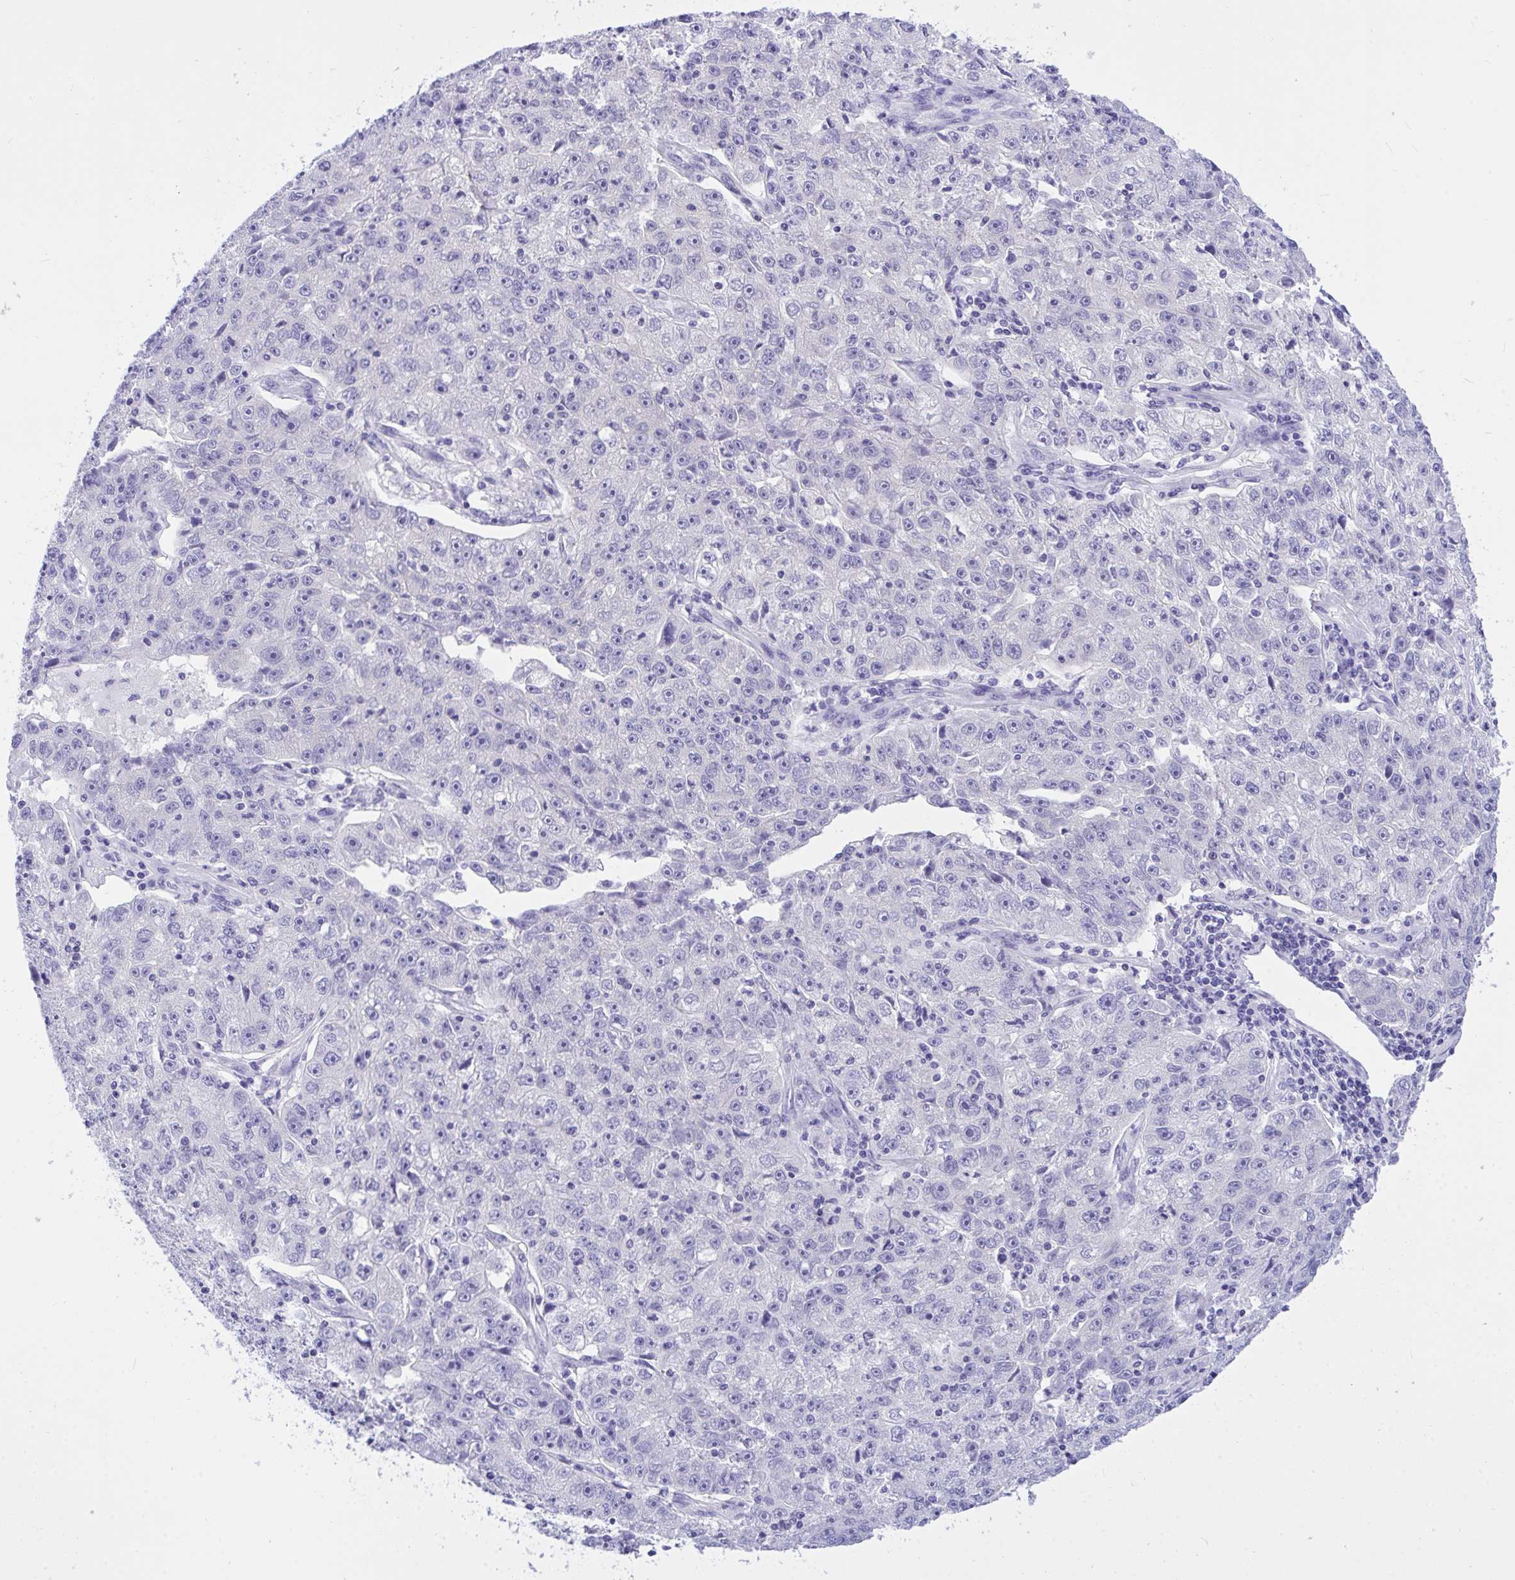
{"staining": {"intensity": "negative", "quantity": "none", "location": "none"}, "tissue": "lung cancer", "cell_type": "Tumor cells", "image_type": "cancer", "snomed": [{"axis": "morphology", "description": "Normal morphology"}, {"axis": "morphology", "description": "Adenocarcinoma, NOS"}, {"axis": "topography", "description": "Lymph node"}, {"axis": "topography", "description": "Lung"}], "caption": "Immunohistochemistry (IHC) micrograph of human lung cancer stained for a protein (brown), which demonstrates no staining in tumor cells.", "gene": "TLN2", "patient": {"sex": "female", "age": 57}}